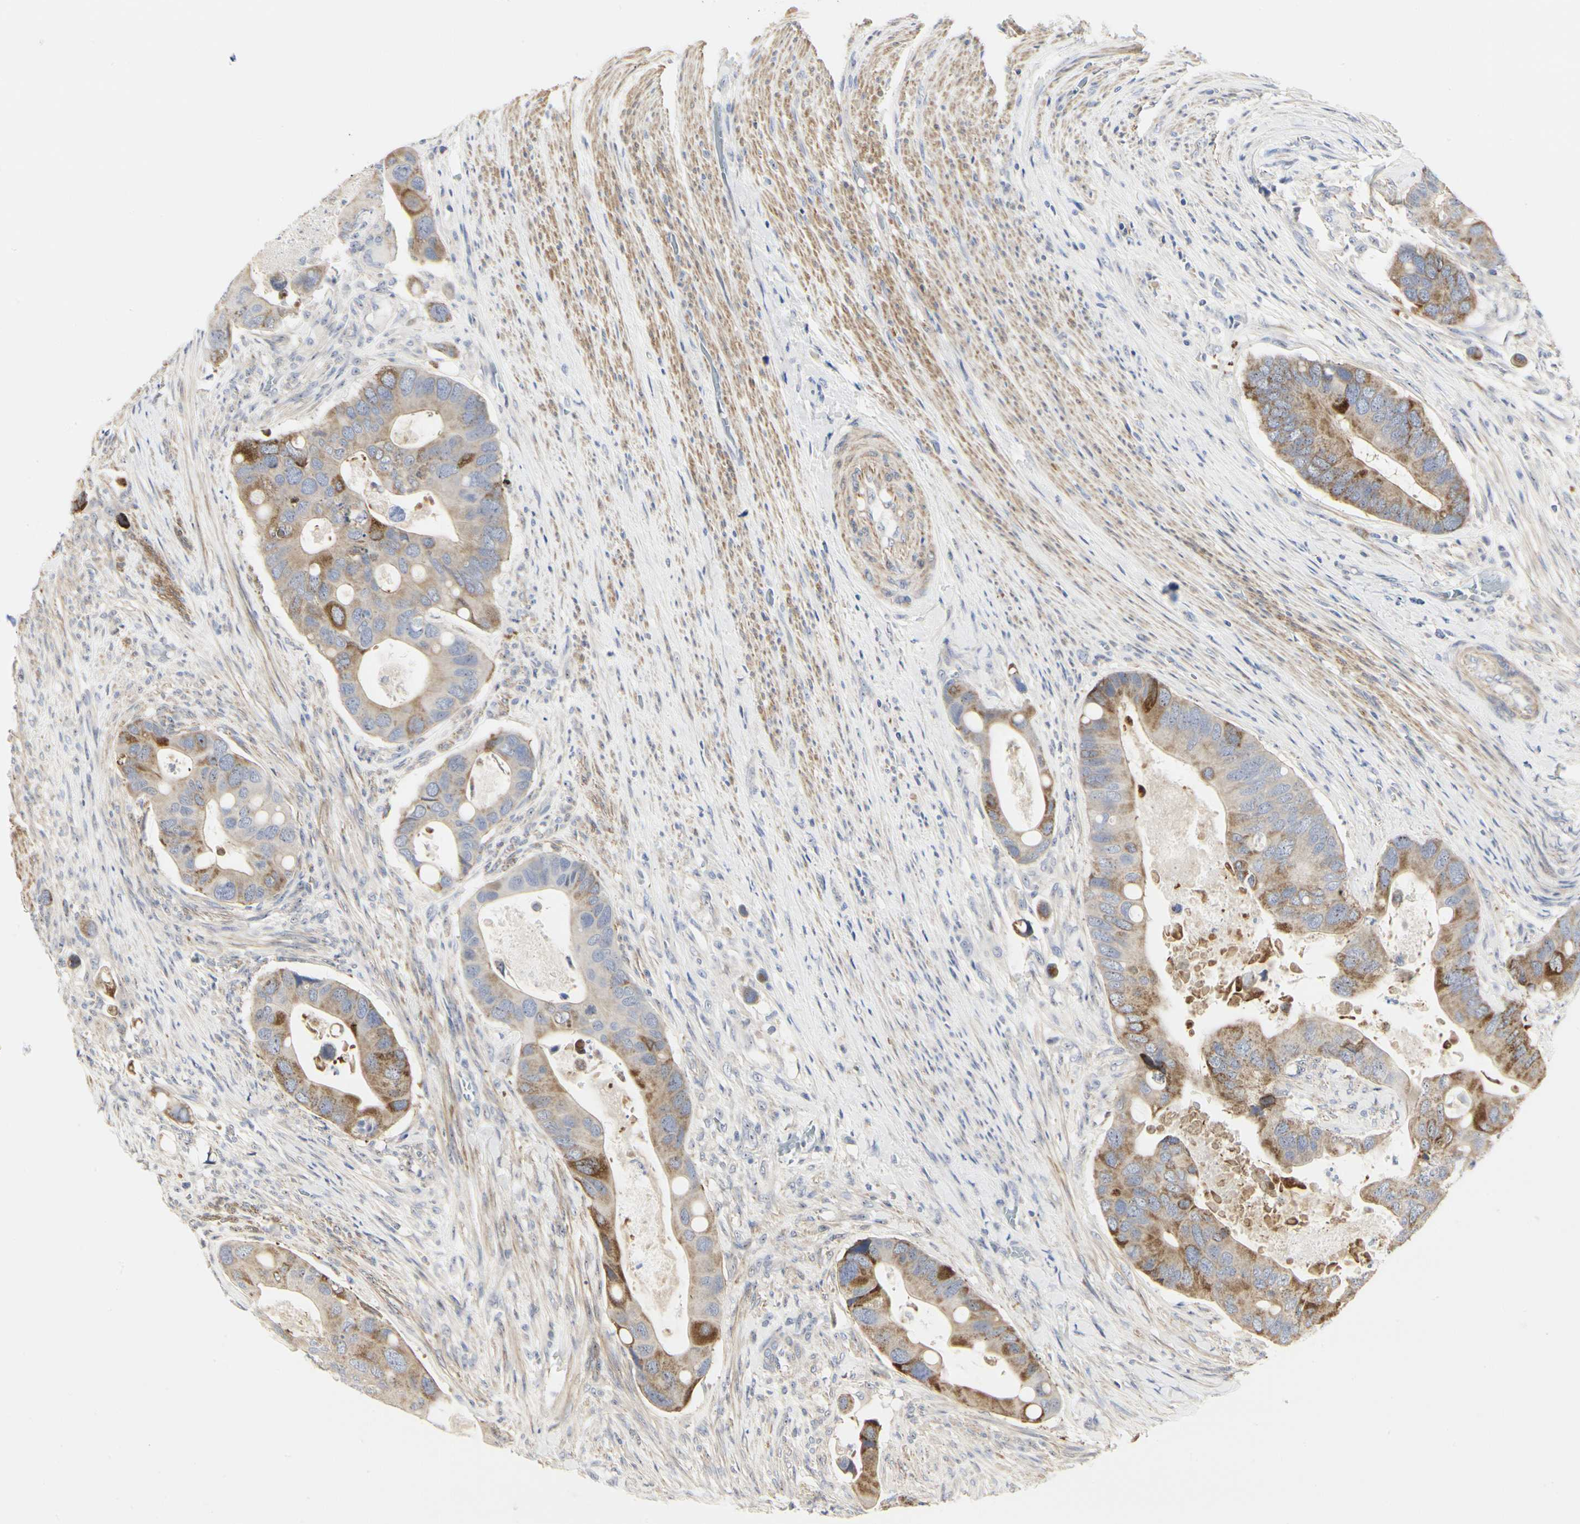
{"staining": {"intensity": "moderate", "quantity": ">75%", "location": "cytoplasmic/membranous"}, "tissue": "colorectal cancer", "cell_type": "Tumor cells", "image_type": "cancer", "snomed": [{"axis": "morphology", "description": "Adenocarcinoma, NOS"}, {"axis": "topography", "description": "Rectum"}], "caption": "Protein expression by IHC shows moderate cytoplasmic/membranous staining in approximately >75% of tumor cells in colorectal cancer.", "gene": "SHANK2", "patient": {"sex": "female", "age": 57}}